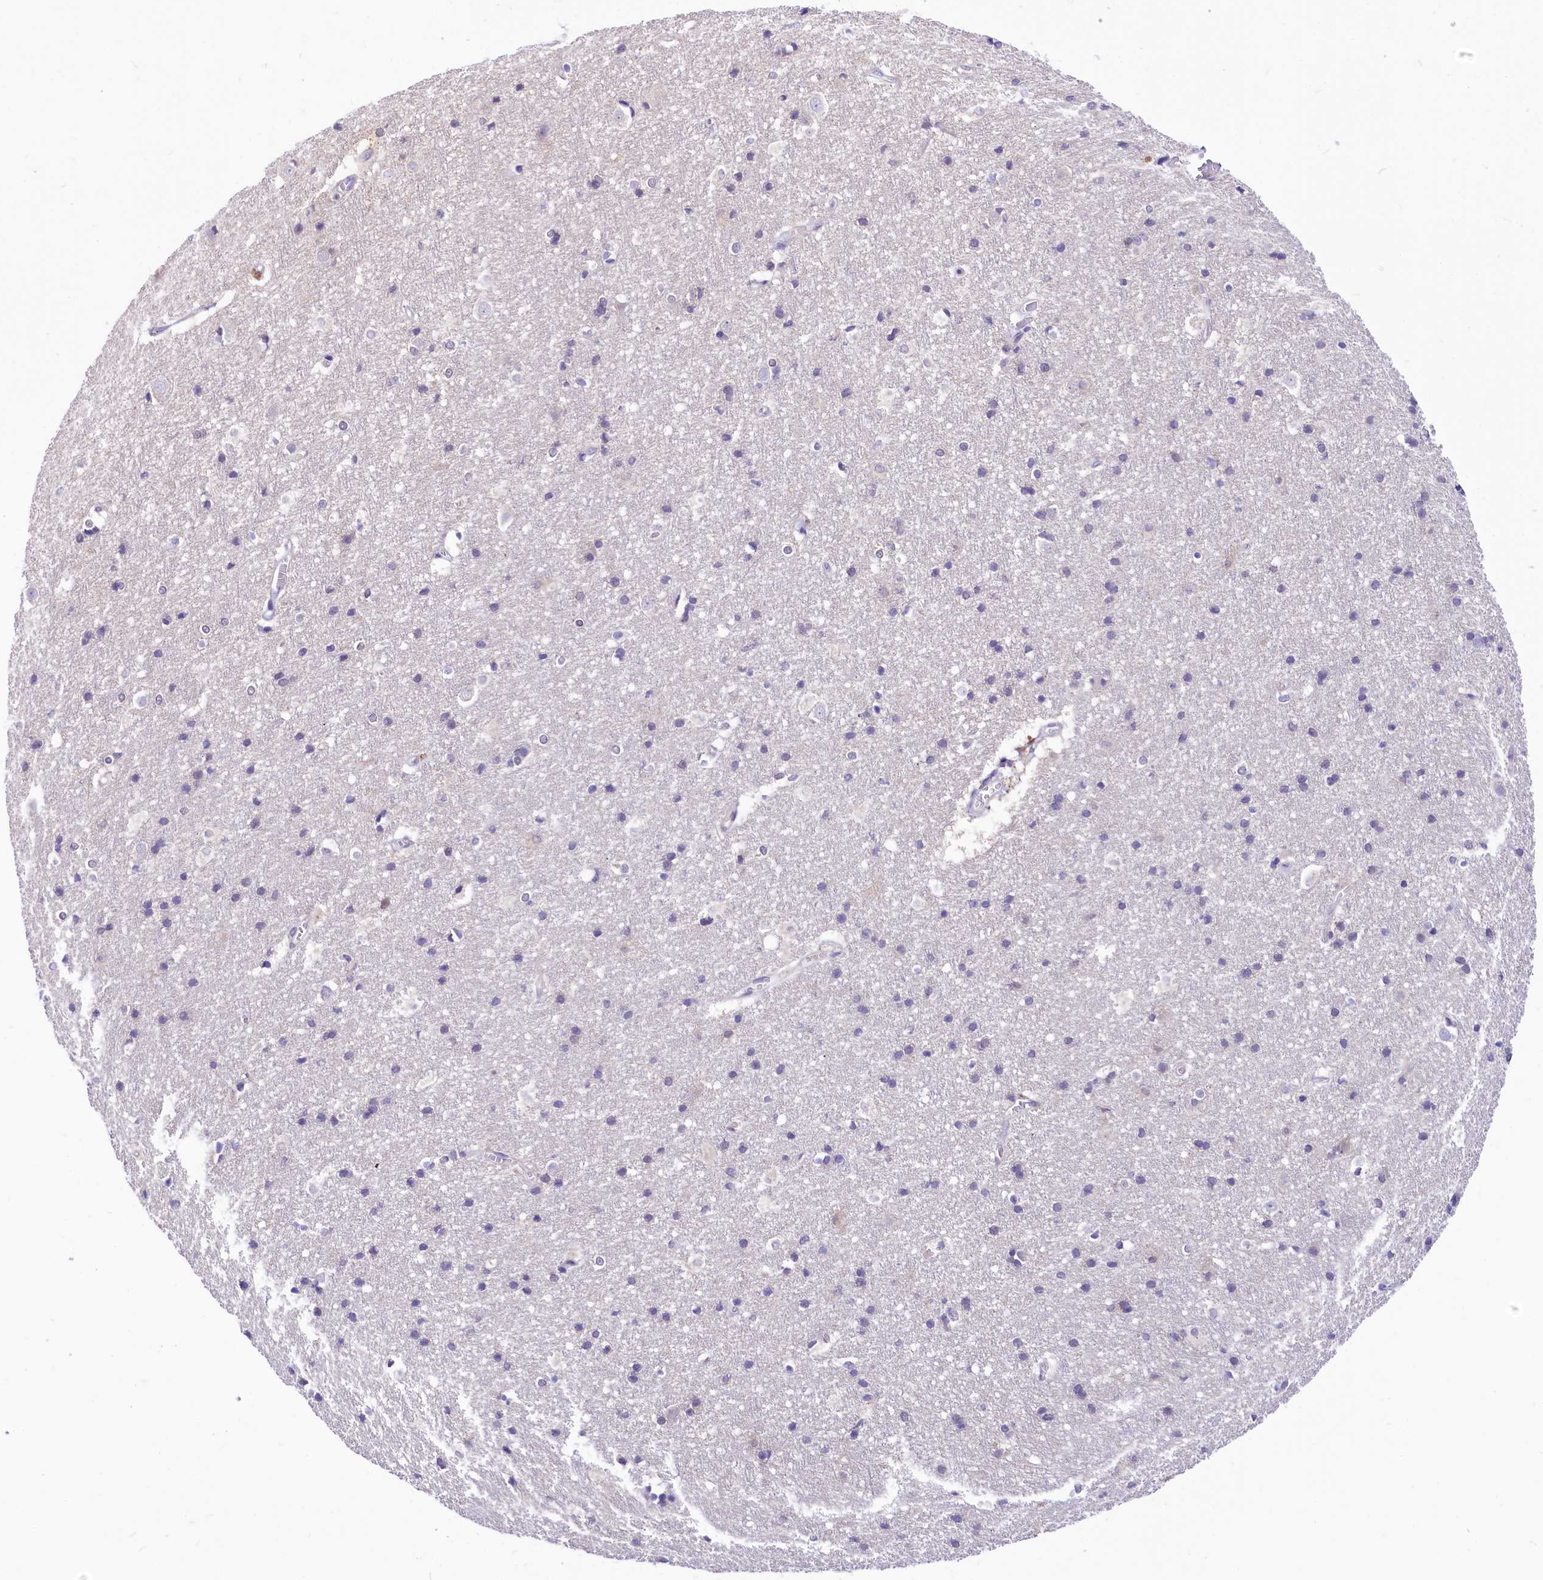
{"staining": {"intensity": "negative", "quantity": "none", "location": "none"}, "tissue": "cerebral cortex", "cell_type": "Endothelial cells", "image_type": "normal", "snomed": [{"axis": "morphology", "description": "Normal tissue, NOS"}, {"axis": "topography", "description": "Cerebral cortex"}], "caption": "Immunohistochemical staining of benign cerebral cortex shows no significant staining in endothelial cells.", "gene": "ABHD5", "patient": {"sex": "male", "age": 54}}